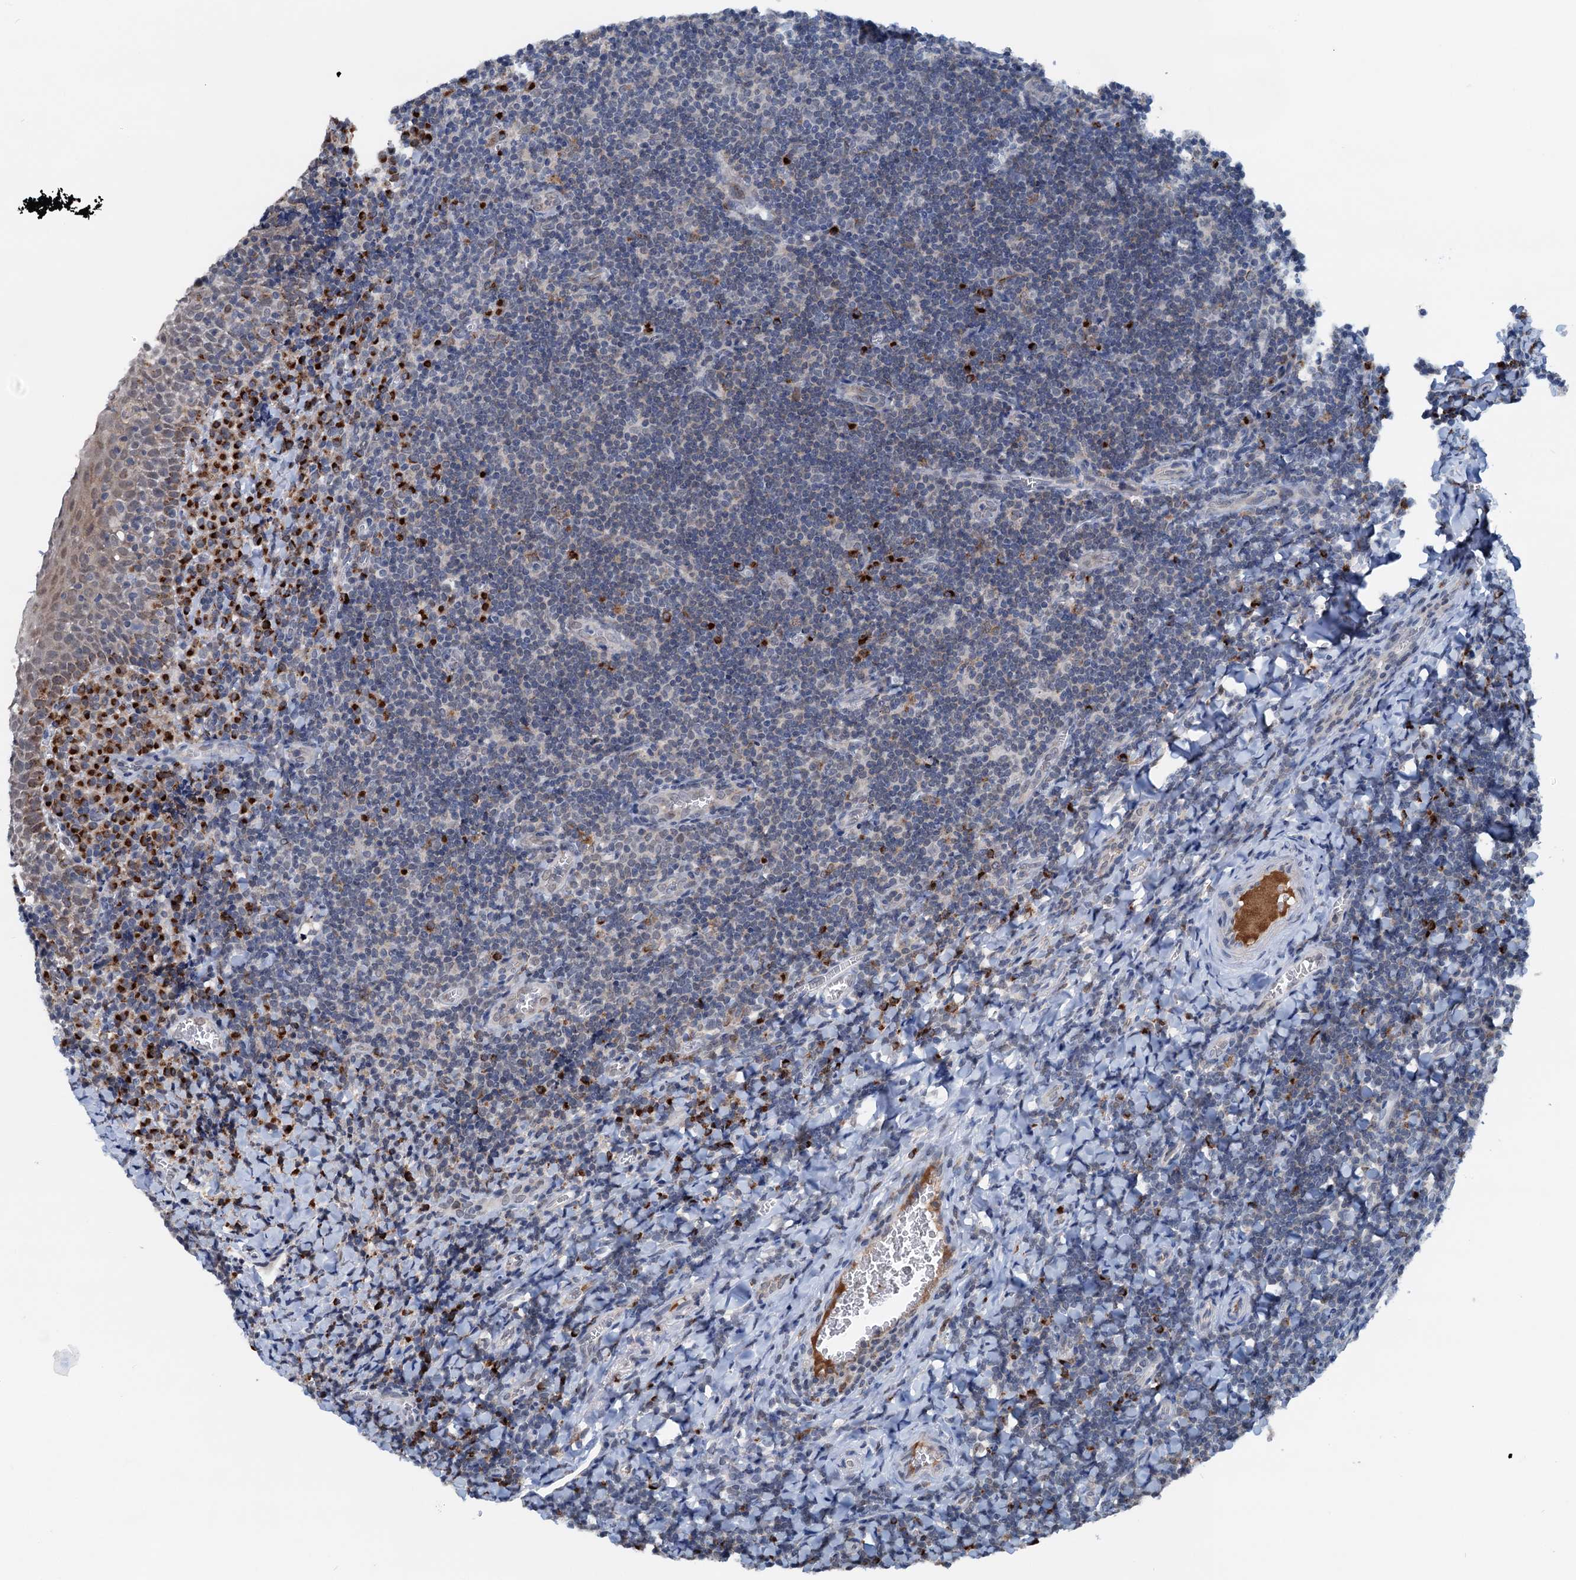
{"staining": {"intensity": "strong", "quantity": "<25%", "location": "cytoplasmic/membranous"}, "tissue": "tonsil", "cell_type": "Germinal center cells", "image_type": "normal", "snomed": [{"axis": "morphology", "description": "Normal tissue, NOS"}, {"axis": "topography", "description": "Tonsil"}], "caption": "Germinal center cells exhibit medium levels of strong cytoplasmic/membranous staining in approximately <25% of cells in benign tonsil.", "gene": "SHLD1", "patient": {"sex": "male", "age": 27}}